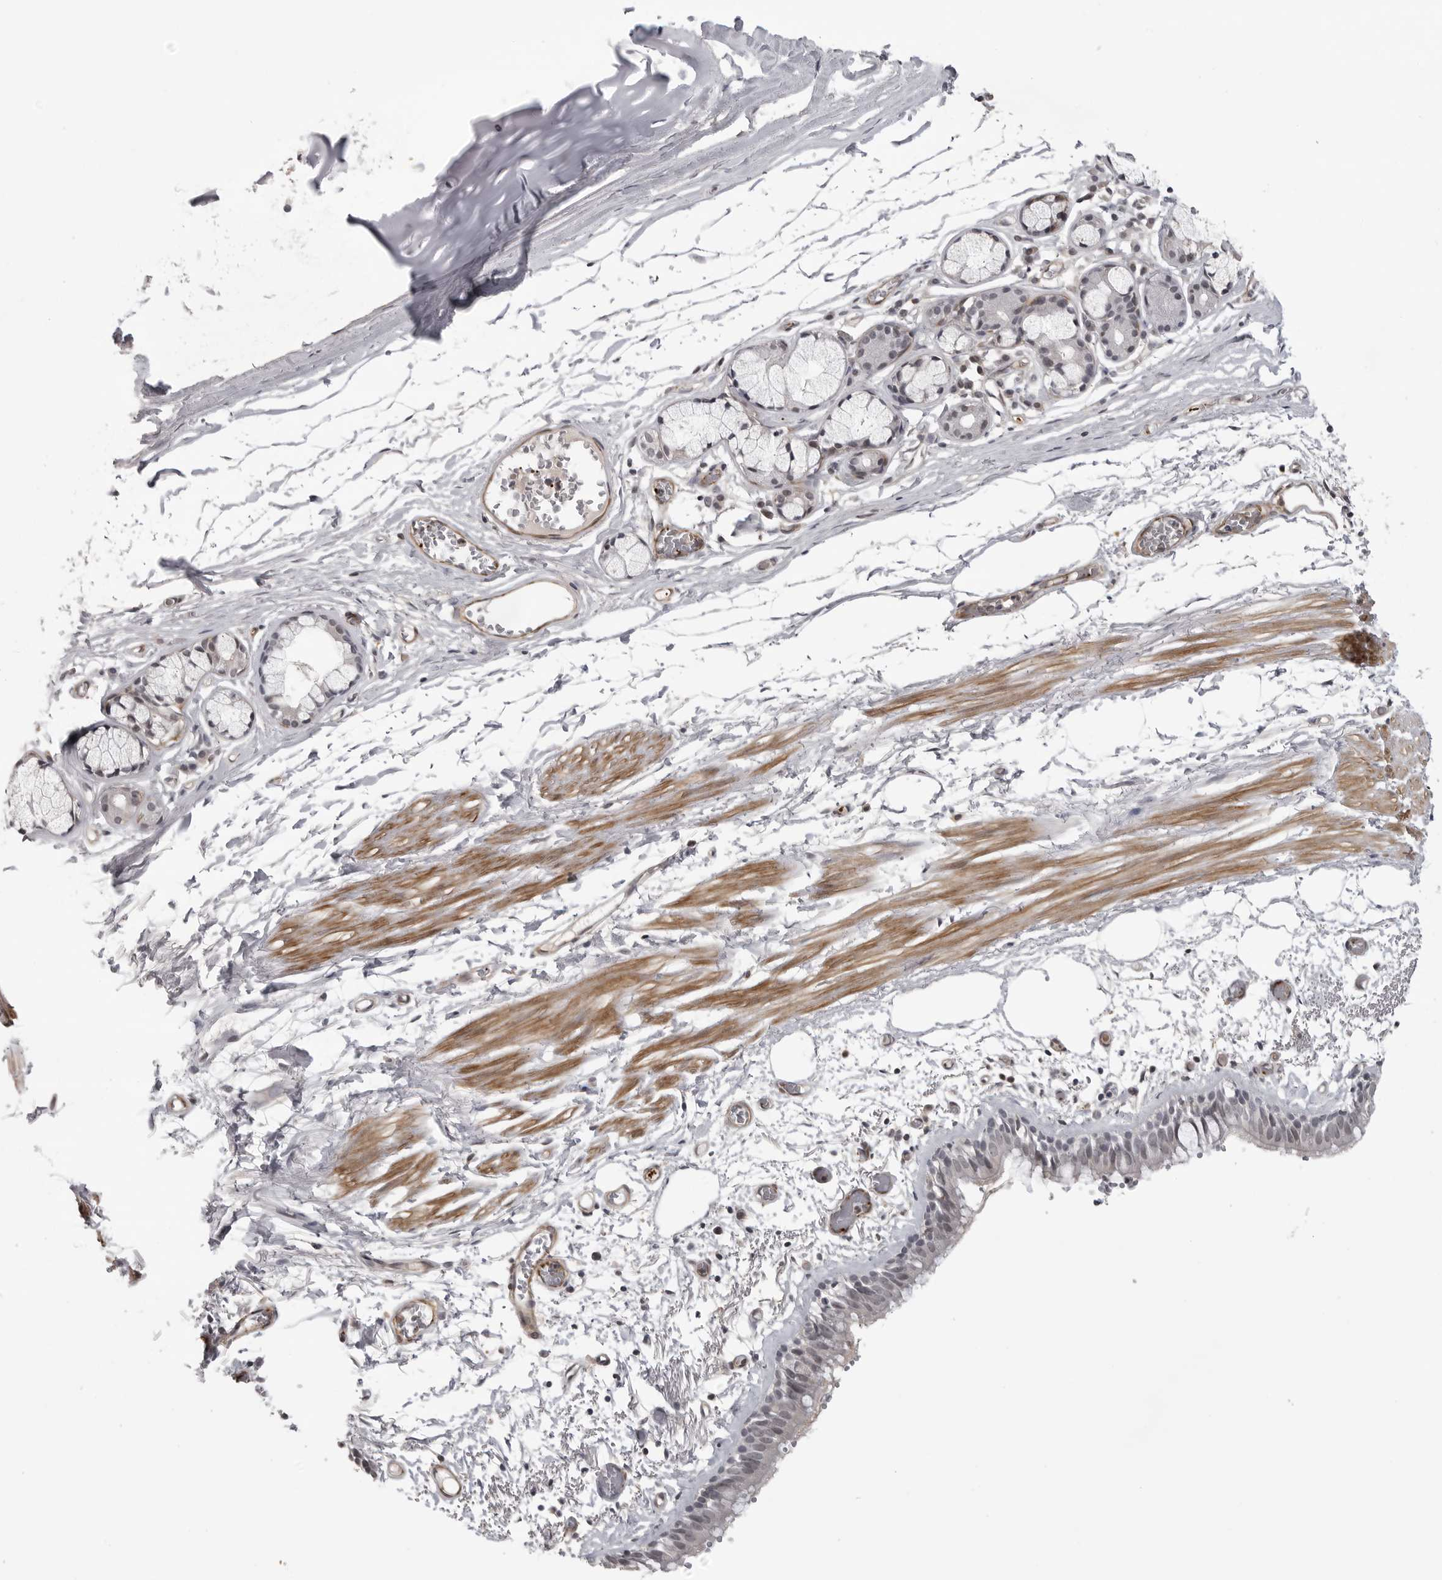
{"staining": {"intensity": "negative", "quantity": "none", "location": "none"}, "tissue": "bronchus", "cell_type": "Respiratory epithelial cells", "image_type": "normal", "snomed": [{"axis": "morphology", "description": "Normal tissue, NOS"}, {"axis": "topography", "description": "Bronchus"}, {"axis": "topography", "description": "Lung"}], "caption": "IHC of normal human bronchus shows no positivity in respiratory epithelial cells.", "gene": "TUT4", "patient": {"sex": "male", "age": 56}}